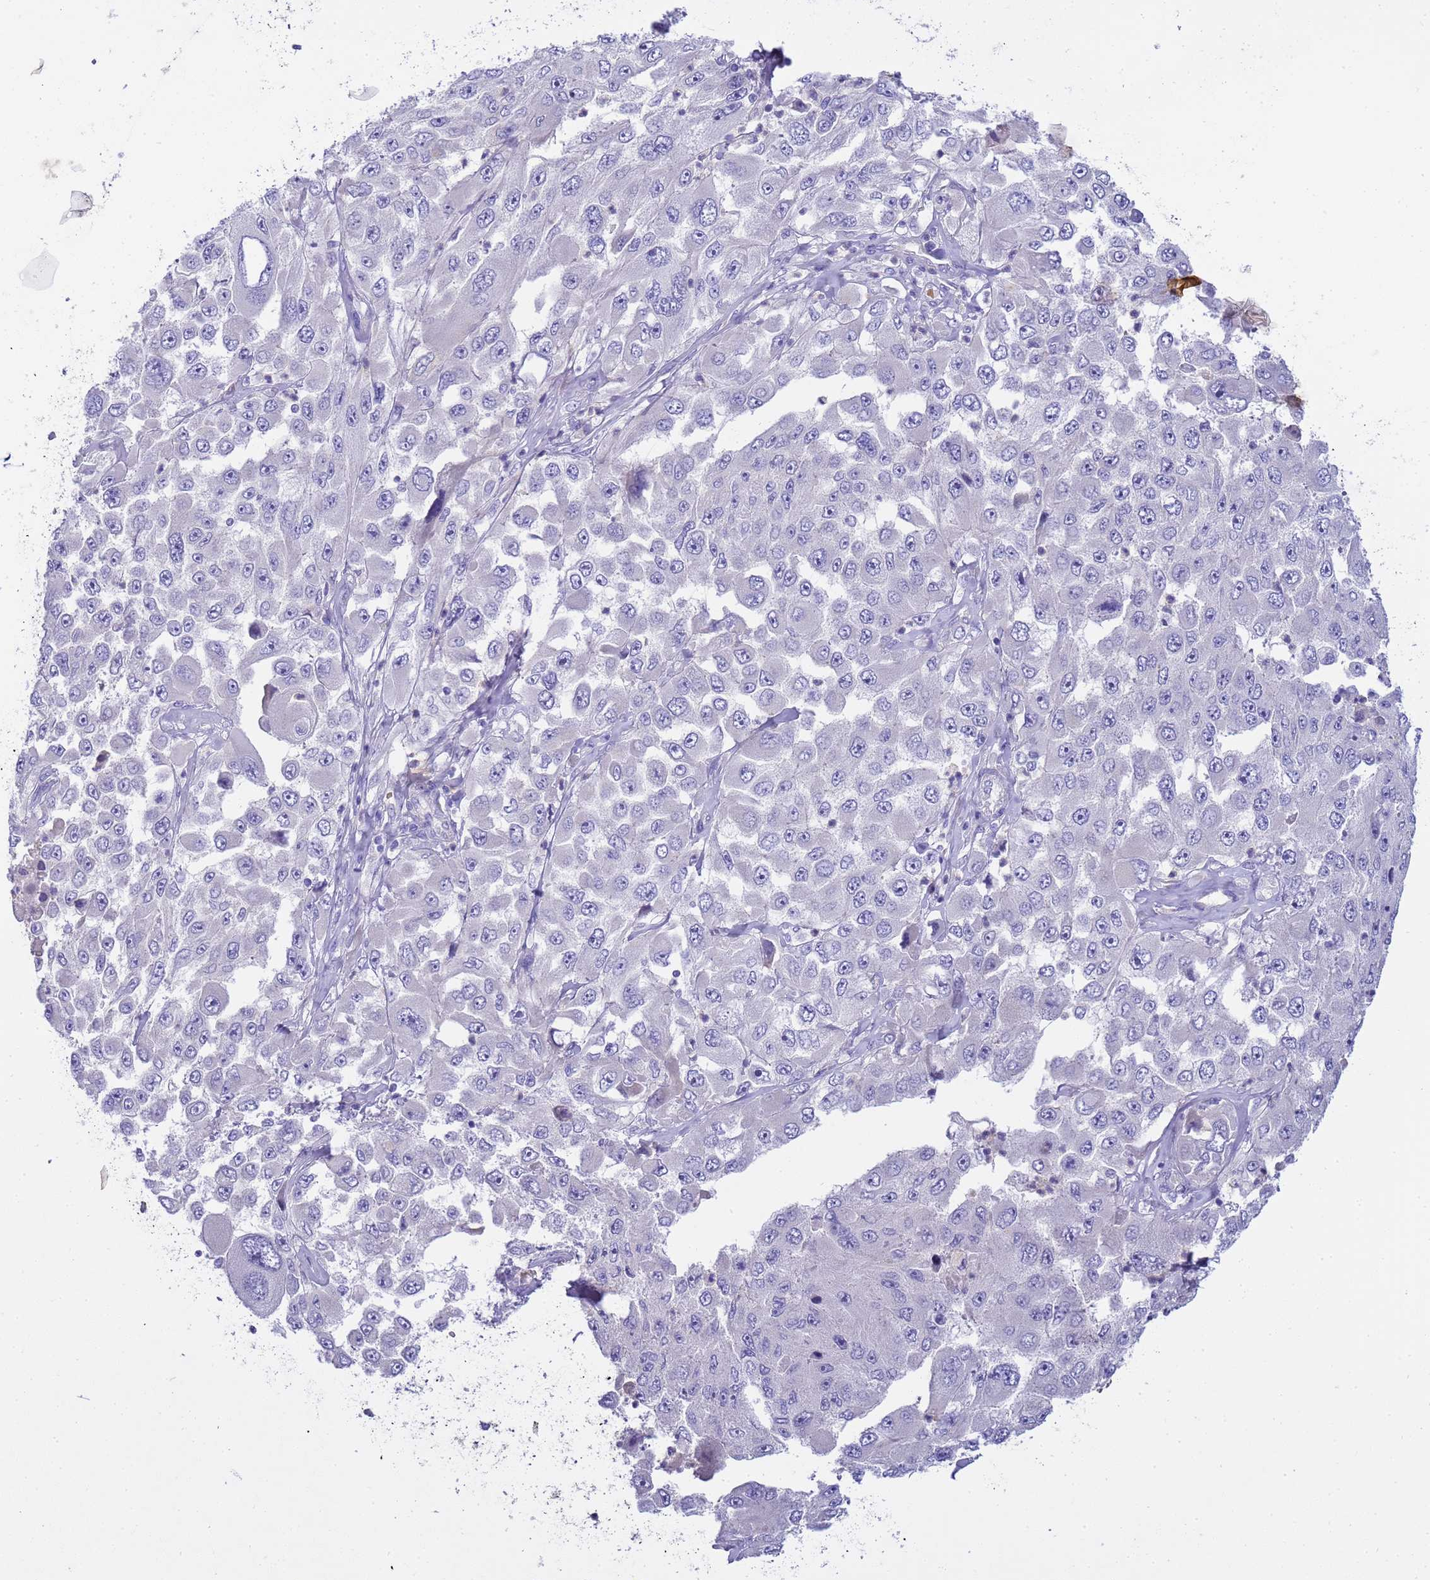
{"staining": {"intensity": "negative", "quantity": "none", "location": "none"}, "tissue": "melanoma", "cell_type": "Tumor cells", "image_type": "cancer", "snomed": [{"axis": "morphology", "description": "Malignant melanoma, Metastatic site"}, {"axis": "topography", "description": "Lymph node"}], "caption": "IHC of malignant melanoma (metastatic site) demonstrates no expression in tumor cells.", "gene": "RIPPLY2", "patient": {"sex": "male", "age": 62}}